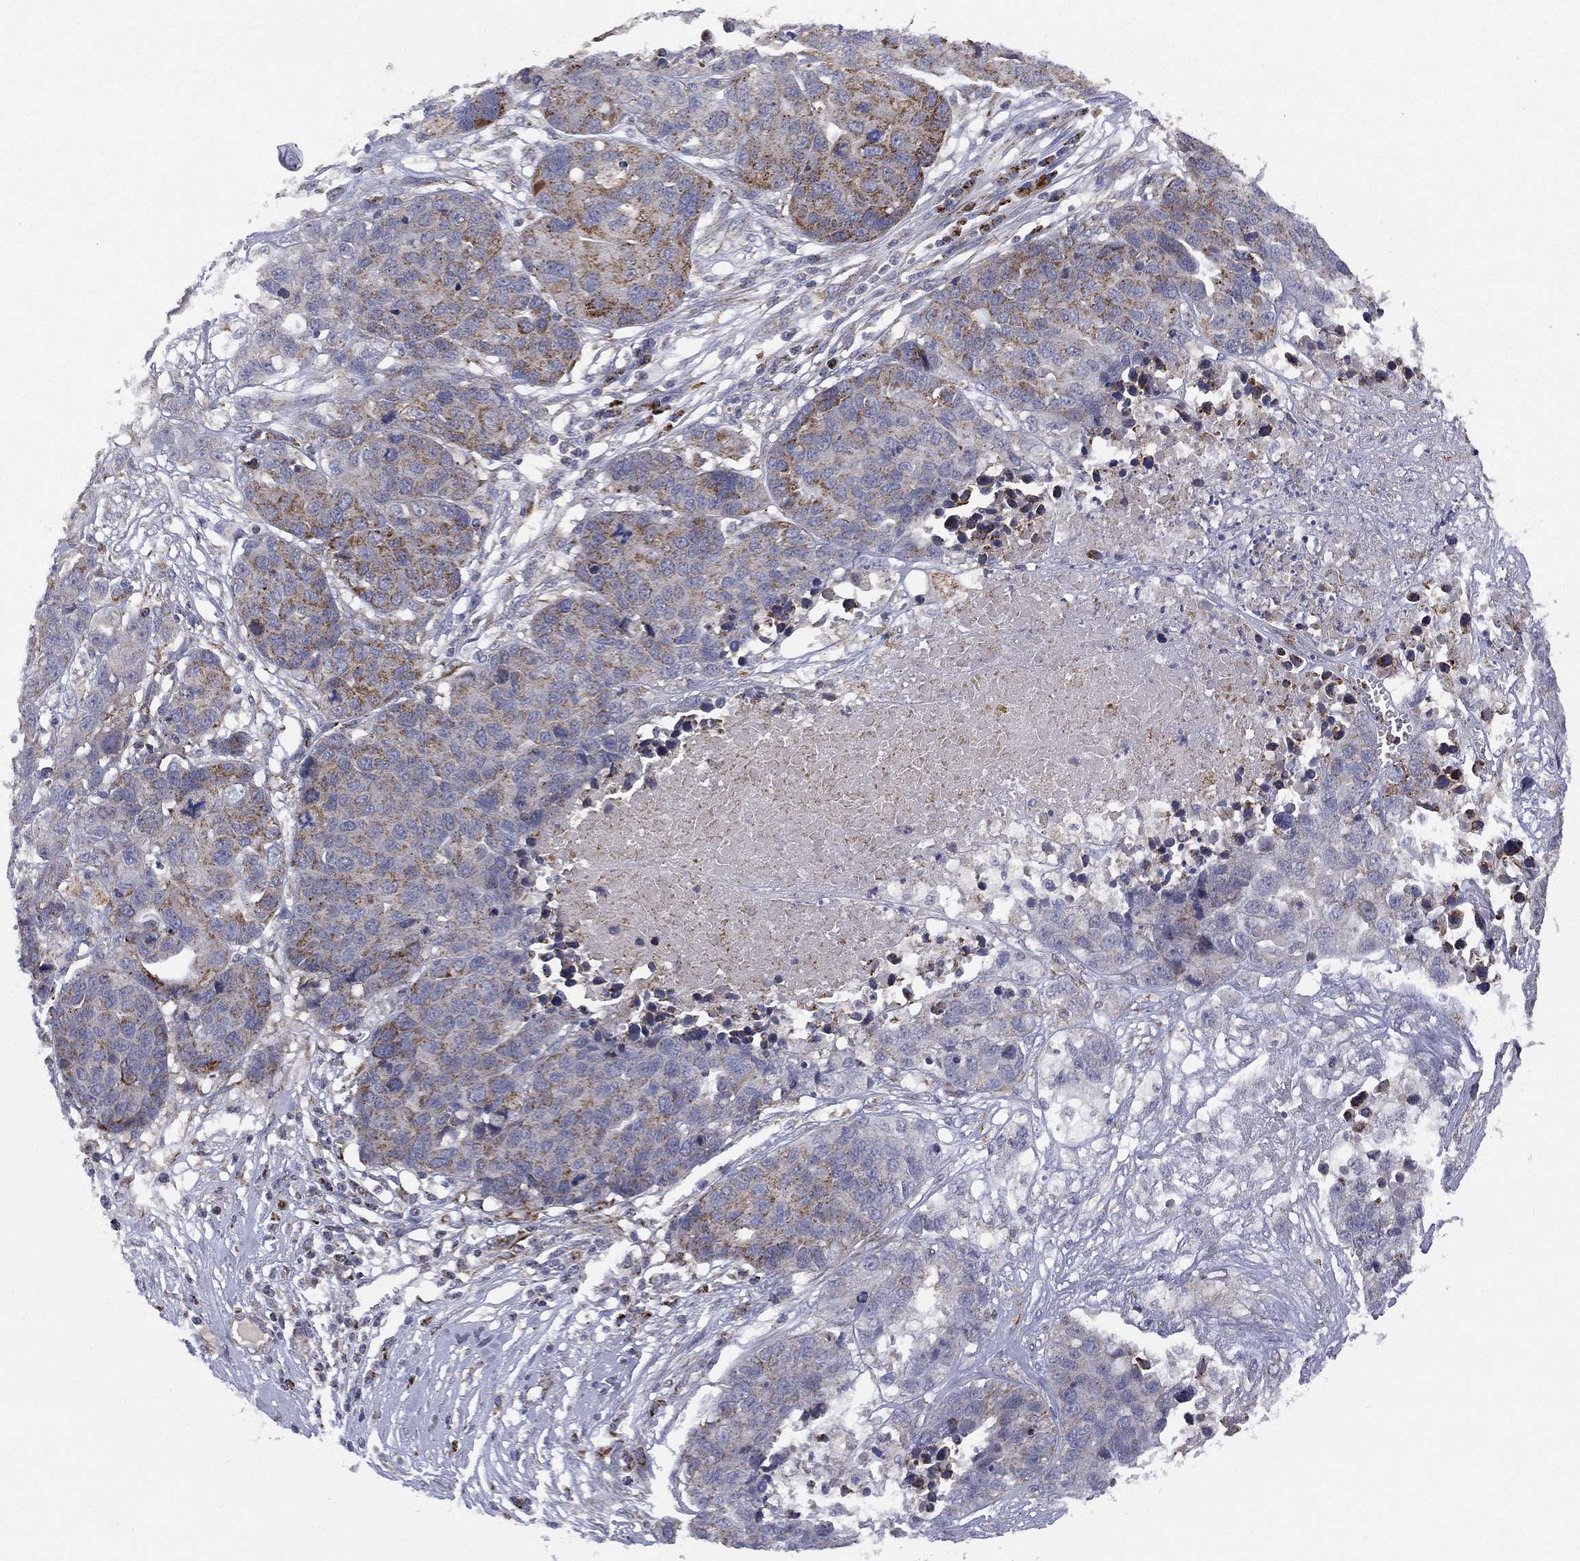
{"staining": {"intensity": "moderate", "quantity": "<25%", "location": "cytoplasmic/membranous"}, "tissue": "ovarian cancer", "cell_type": "Tumor cells", "image_type": "cancer", "snomed": [{"axis": "morphology", "description": "Cystadenocarcinoma, serous, NOS"}, {"axis": "topography", "description": "Ovary"}], "caption": "Protein expression analysis of human ovarian cancer (serous cystadenocarcinoma) reveals moderate cytoplasmic/membranous positivity in approximately <25% of tumor cells.", "gene": "PPP2R5A", "patient": {"sex": "female", "age": 87}}